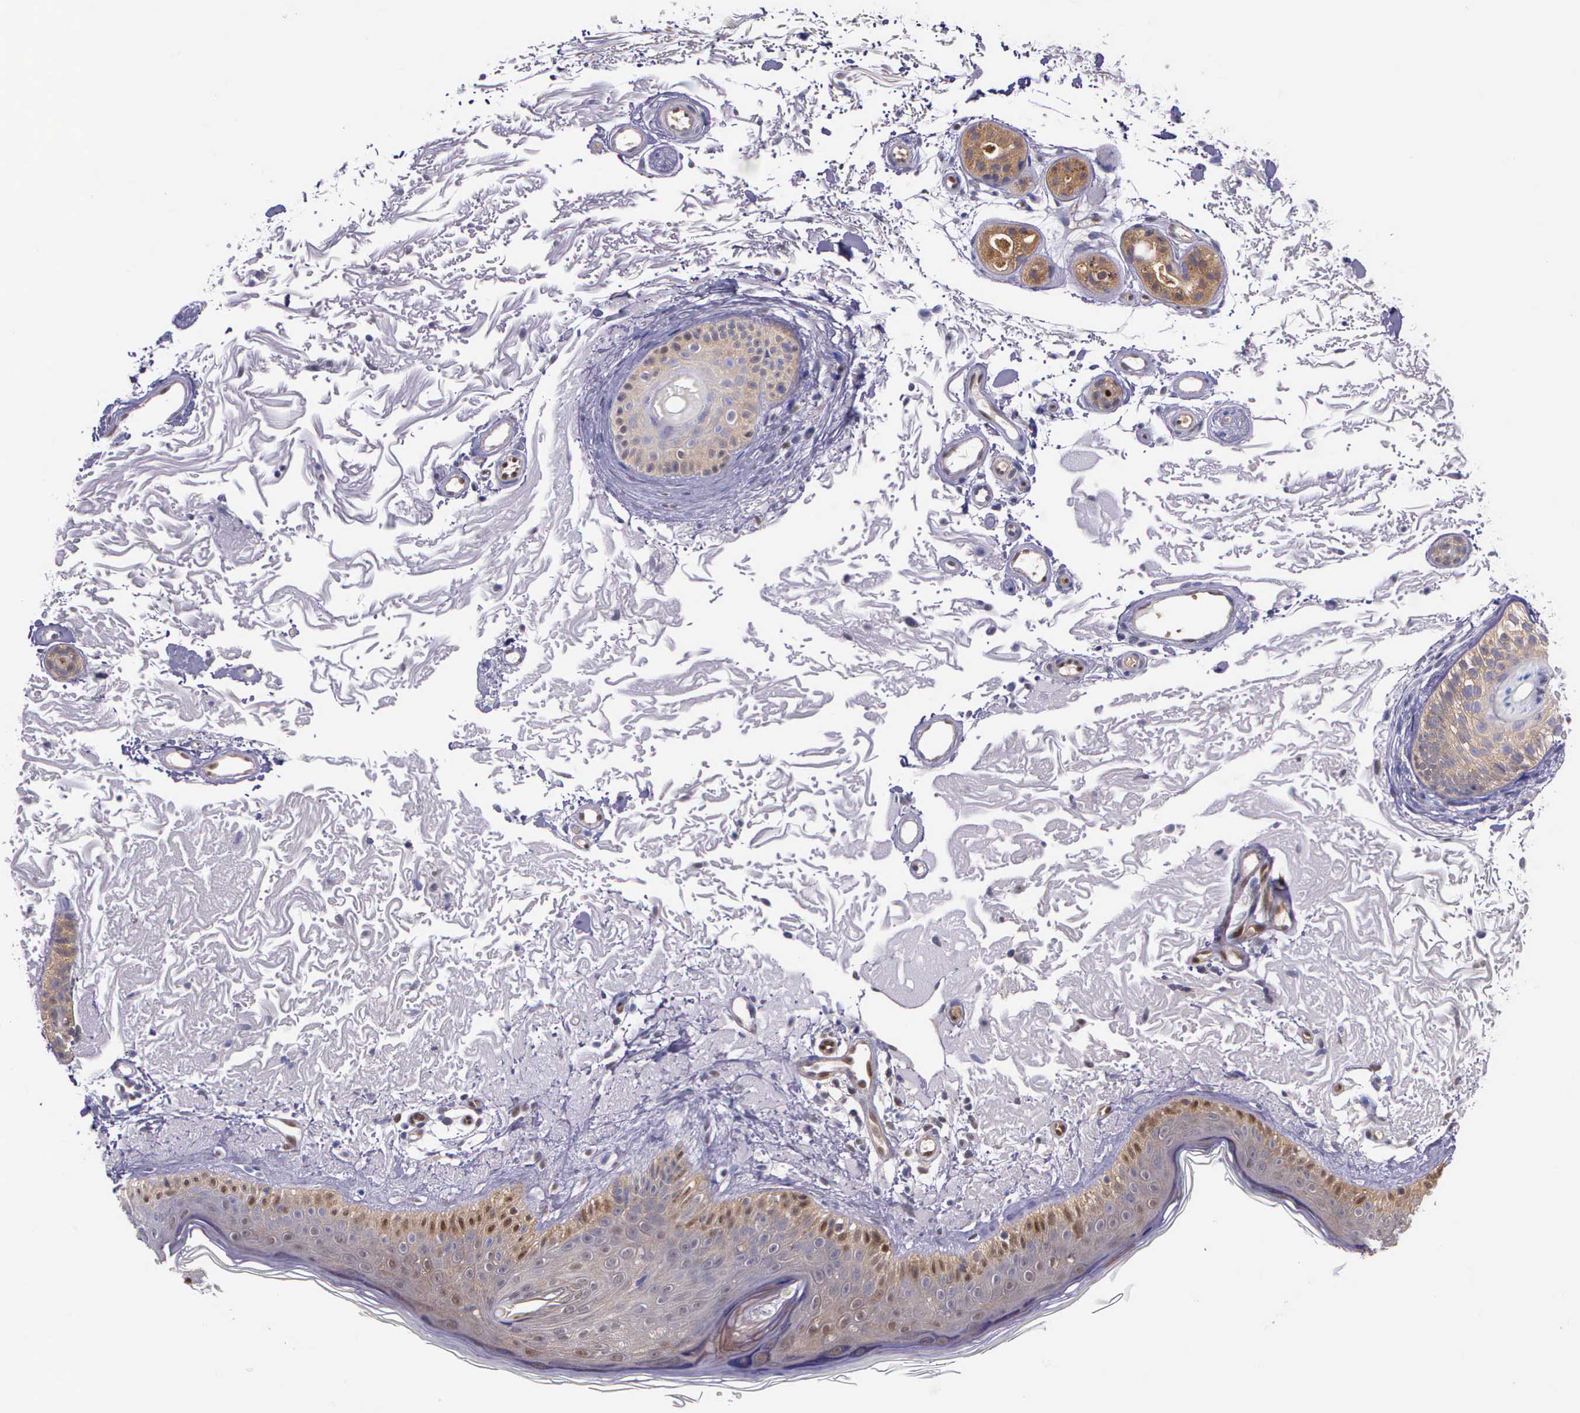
{"staining": {"intensity": "negative", "quantity": "none", "location": "none"}, "tissue": "skin", "cell_type": "Fibroblasts", "image_type": "normal", "snomed": [{"axis": "morphology", "description": "Normal tissue, NOS"}, {"axis": "topography", "description": "Skin"}], "caption": "Skin stained for a protein using immunohistochemistry demonstrates no expression fibroblasts.", "gene": "GMPR2", "patient": {"sex": "female", "age": 90}}